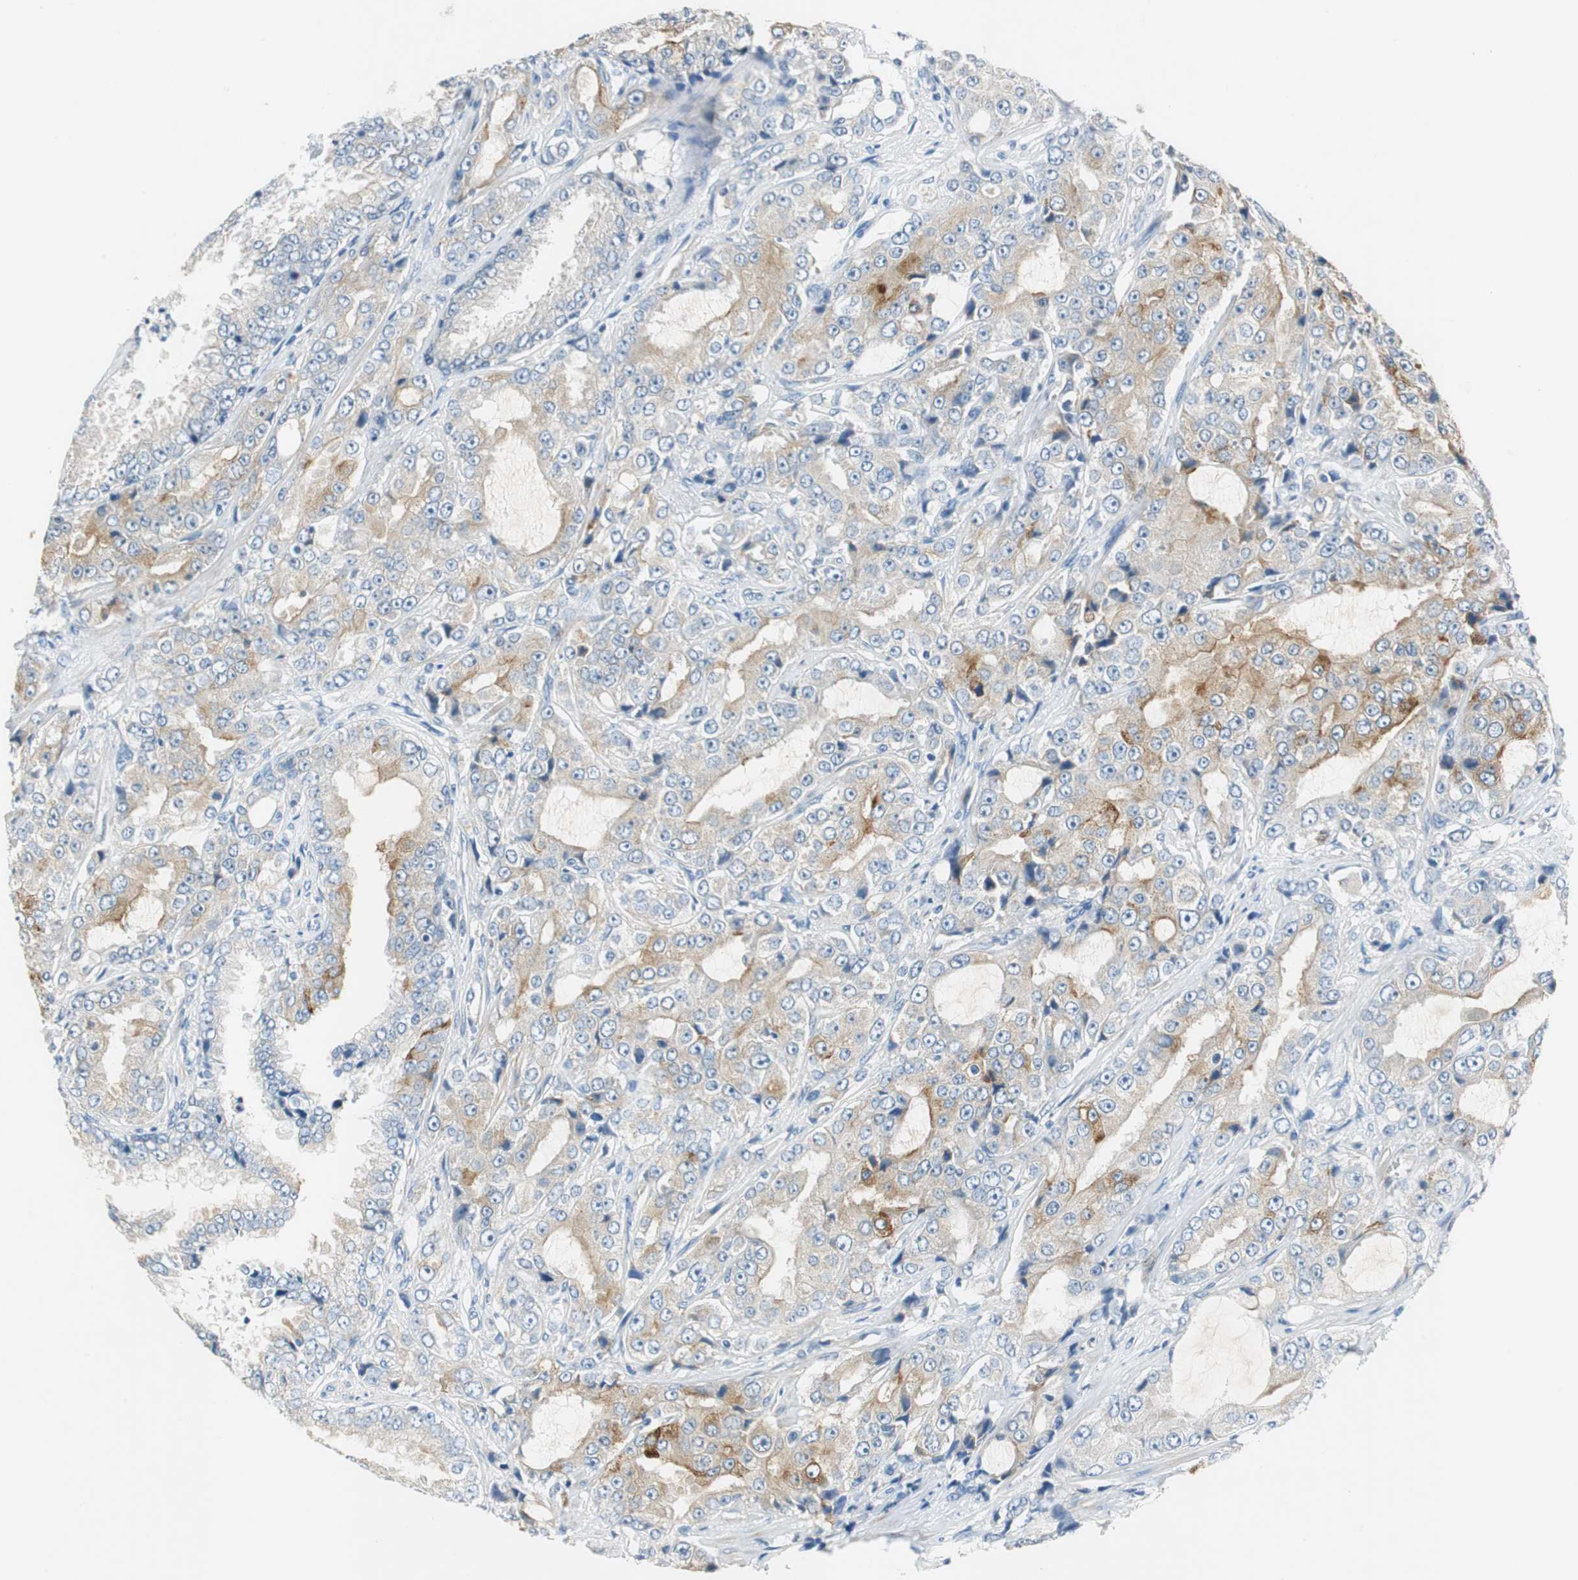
{"staining": {"intensity": "moderate", "quantity": "25%-75%", "location": "cytoplasmic/membranous"}, "tissue": "prostate cancer", "cell_type": "Tumor cells", "image_type": "cancer", "snomed": [{"axis": "morphology", "description": "Adenocarcinoma, High grade"}, {"axis": "topography", "description": "Prostate"}], "caption": "Immunohistochemistry histopathology image of human prostate cancer (high-grade adenocarcinoma) stained for a protein (brown), which reveals medium levels of moderate cytoplasmic/membranous expression in about 25%-75% of tumor cells.", "gene": "FADS2", "patient": {"sex": "male", "age": 73}}